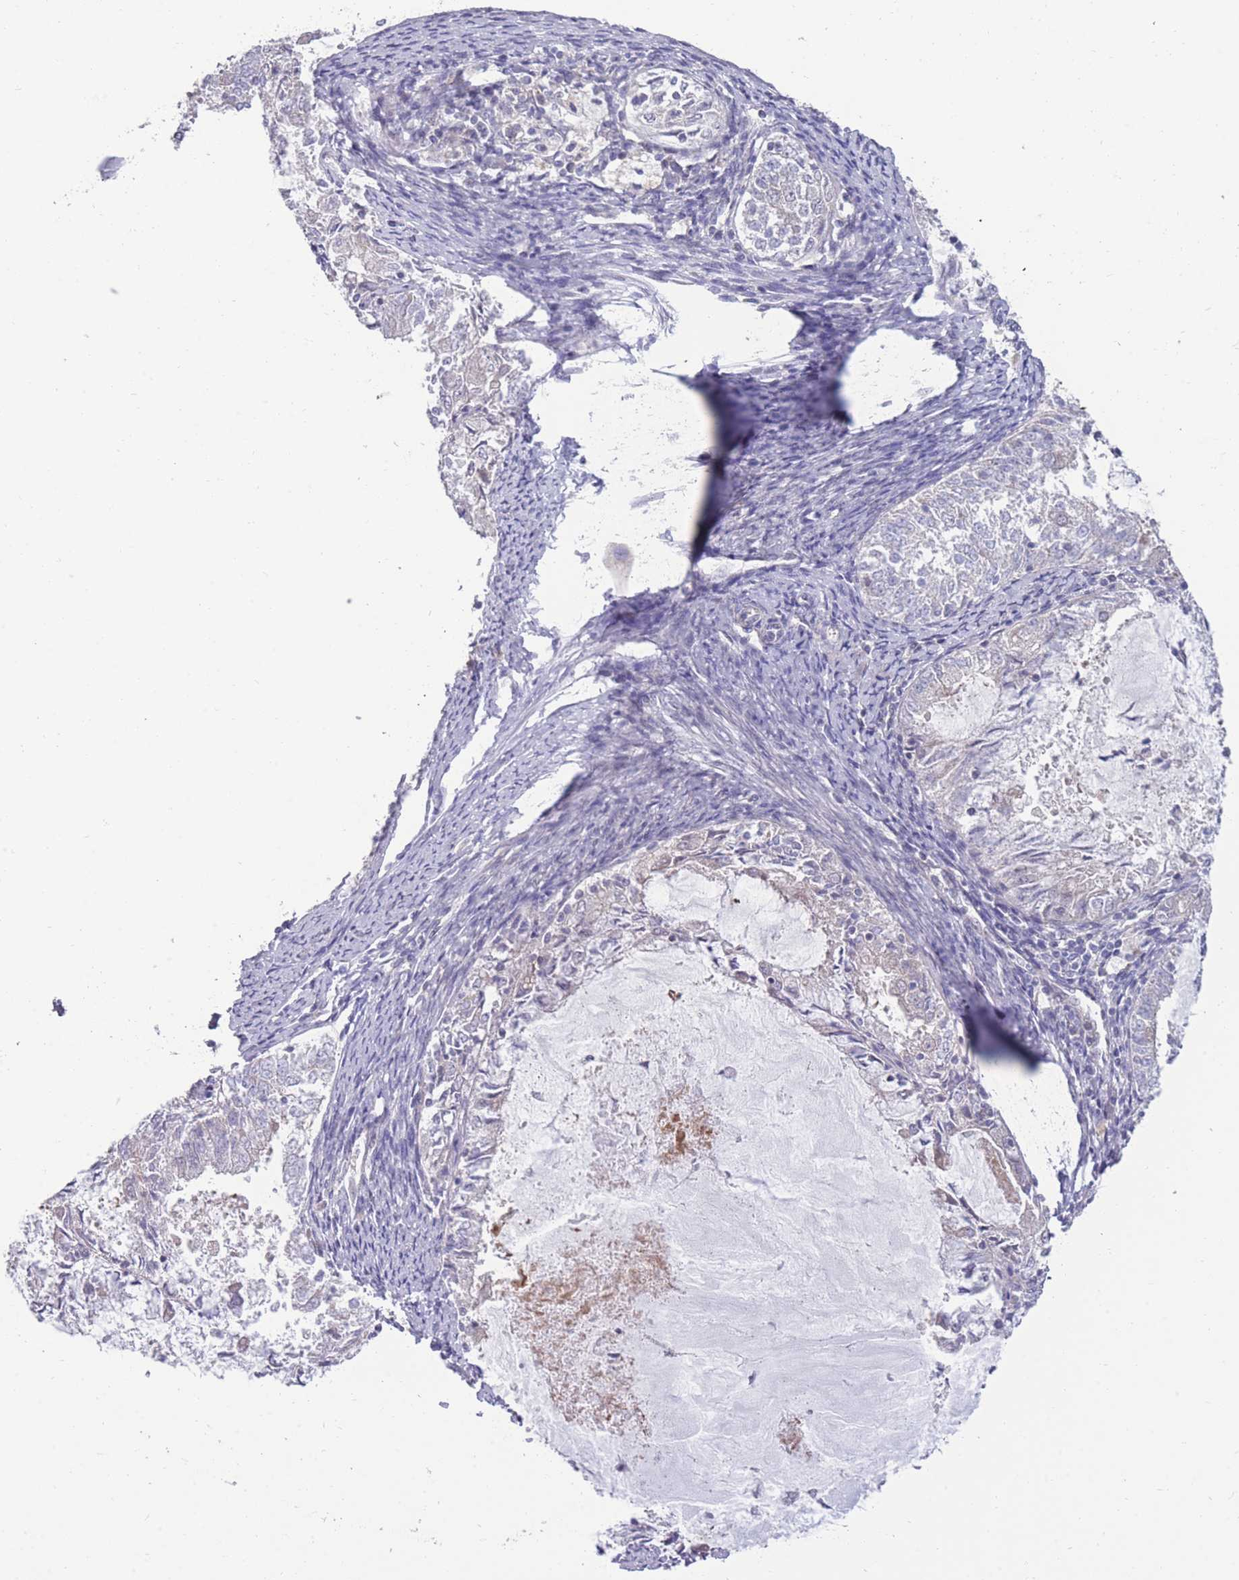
{"staining": {"intensity": "weak", "quantity": "<25%", "location": "cytoplasmic/membranous"}, "tissue": "endometrial cancer", "cell_type": "Tumor cells", "image_type": "cancer", "snomed": [{"axis": "morphology", "description": "Adenocarcinoma, NOS"}, {"axis": "topography", "description": "Endometrium"}], "caption": "Endometrial cancer (adenocarcinoma) was stained to show a protein in brown. There is no significant positivity in tumor cells.", "gene": "RIC8A", "patient": {"sex": "female", "age": 57}}